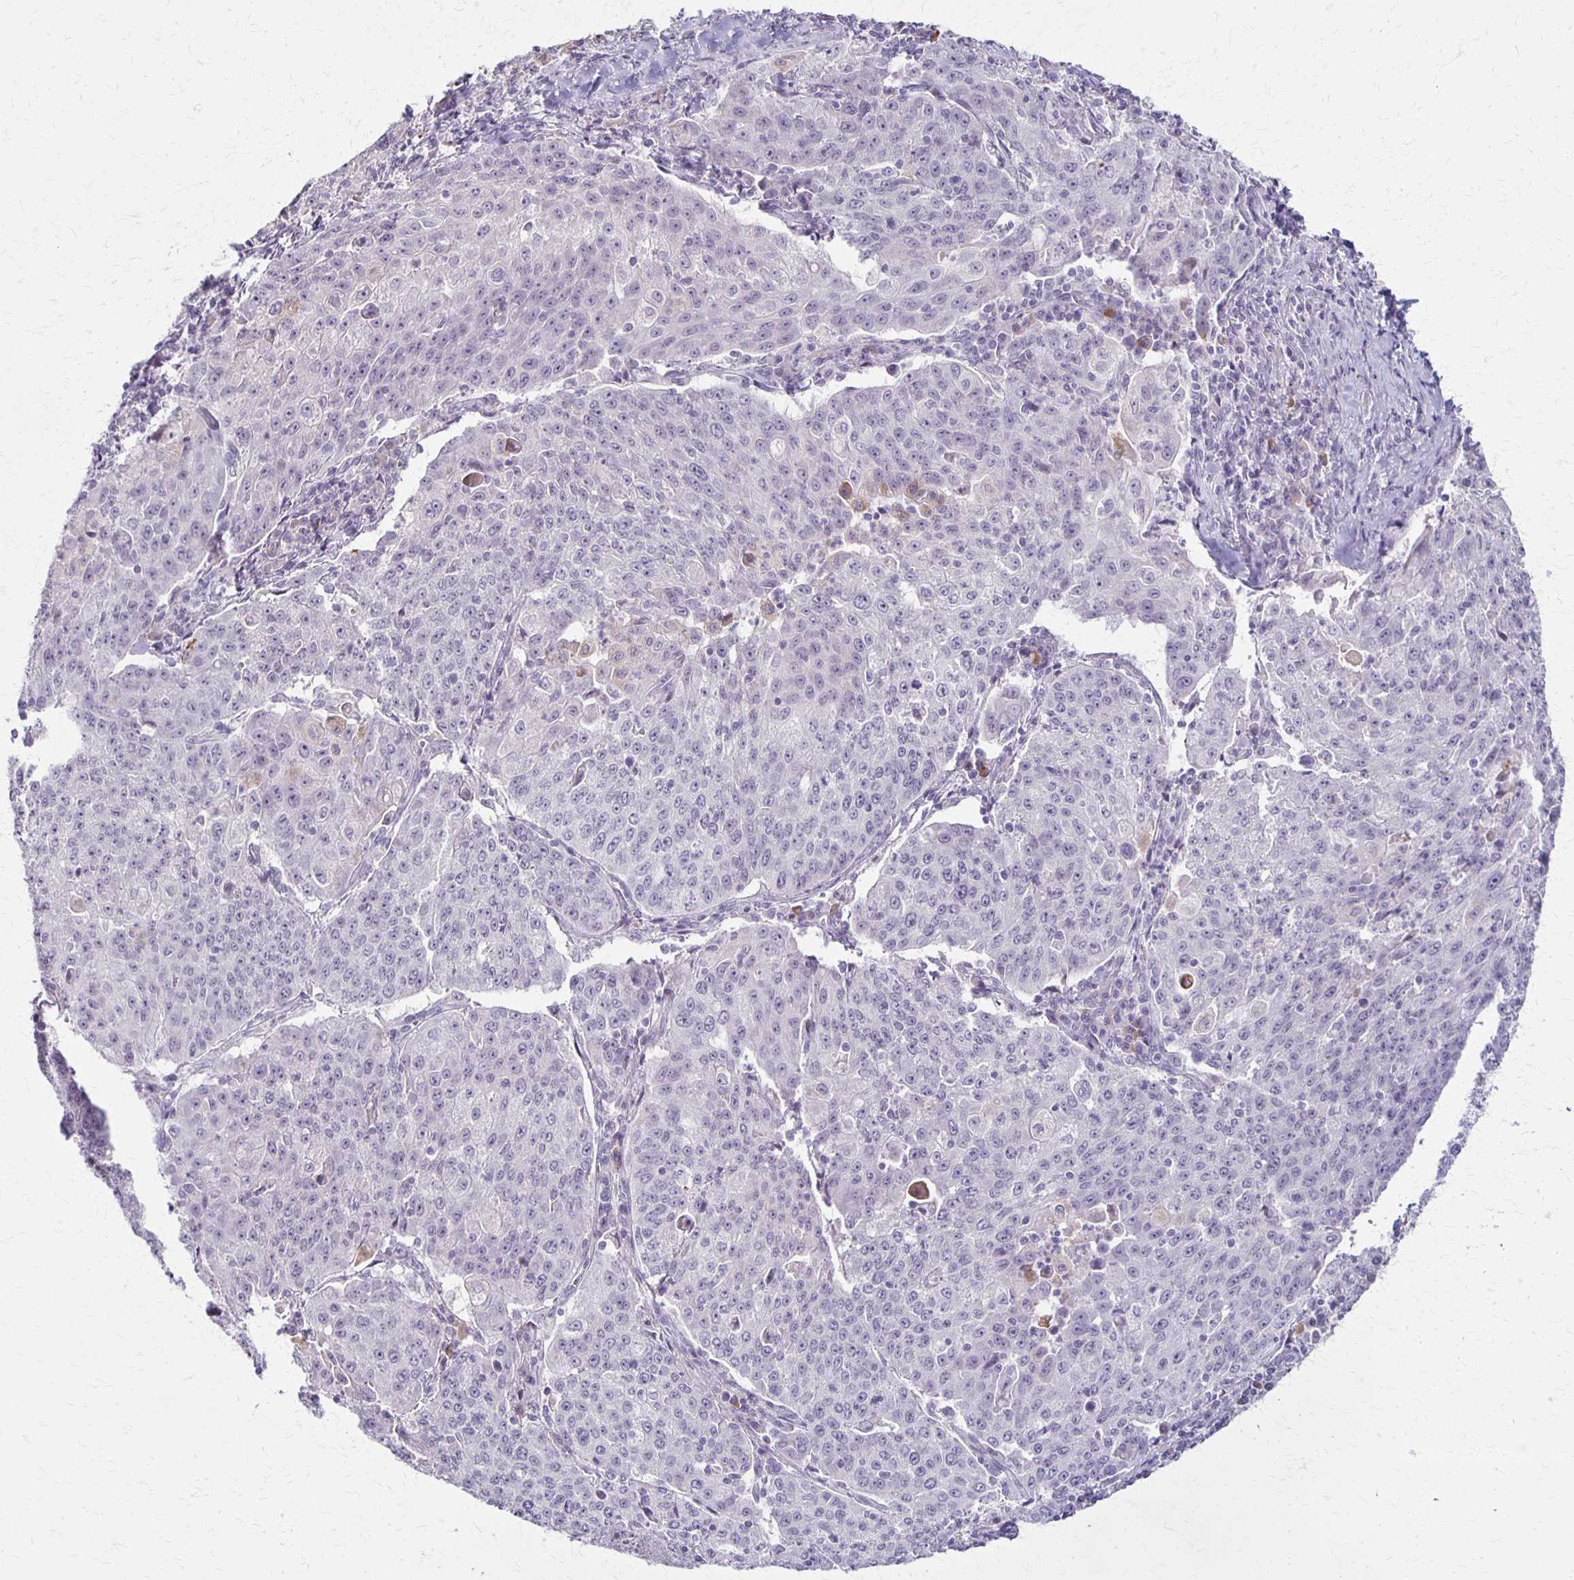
{"staining": {"intensity": "negative", "quantity": "none", "location": "none"}, "tissue": "lung cancer", "cell_type": "Tumor cells", "image_type": "cancer", "snomed": [{"axis": "morphology", "description": "Squamous cell carcinoma, NOS"}, {"axis": "morphology", "description": "Squamous cell carcinoma, metastatic, NOS"}, {"axis": "topography", "description": "Bronchus"}, {"axis": "topography", "description": "Lung"}], "caption": "Immunohistochemistry of lung cancer reveals no positivity in tumor cells. Brightfield microscopy of IHC stained with DAB (3,3'-diaminobenzidine) (brown) and hematoxylin (blue), captured at high magnification.", "gene": "SLC35E2B", "patient": {"sex": "male", "age": 62}}